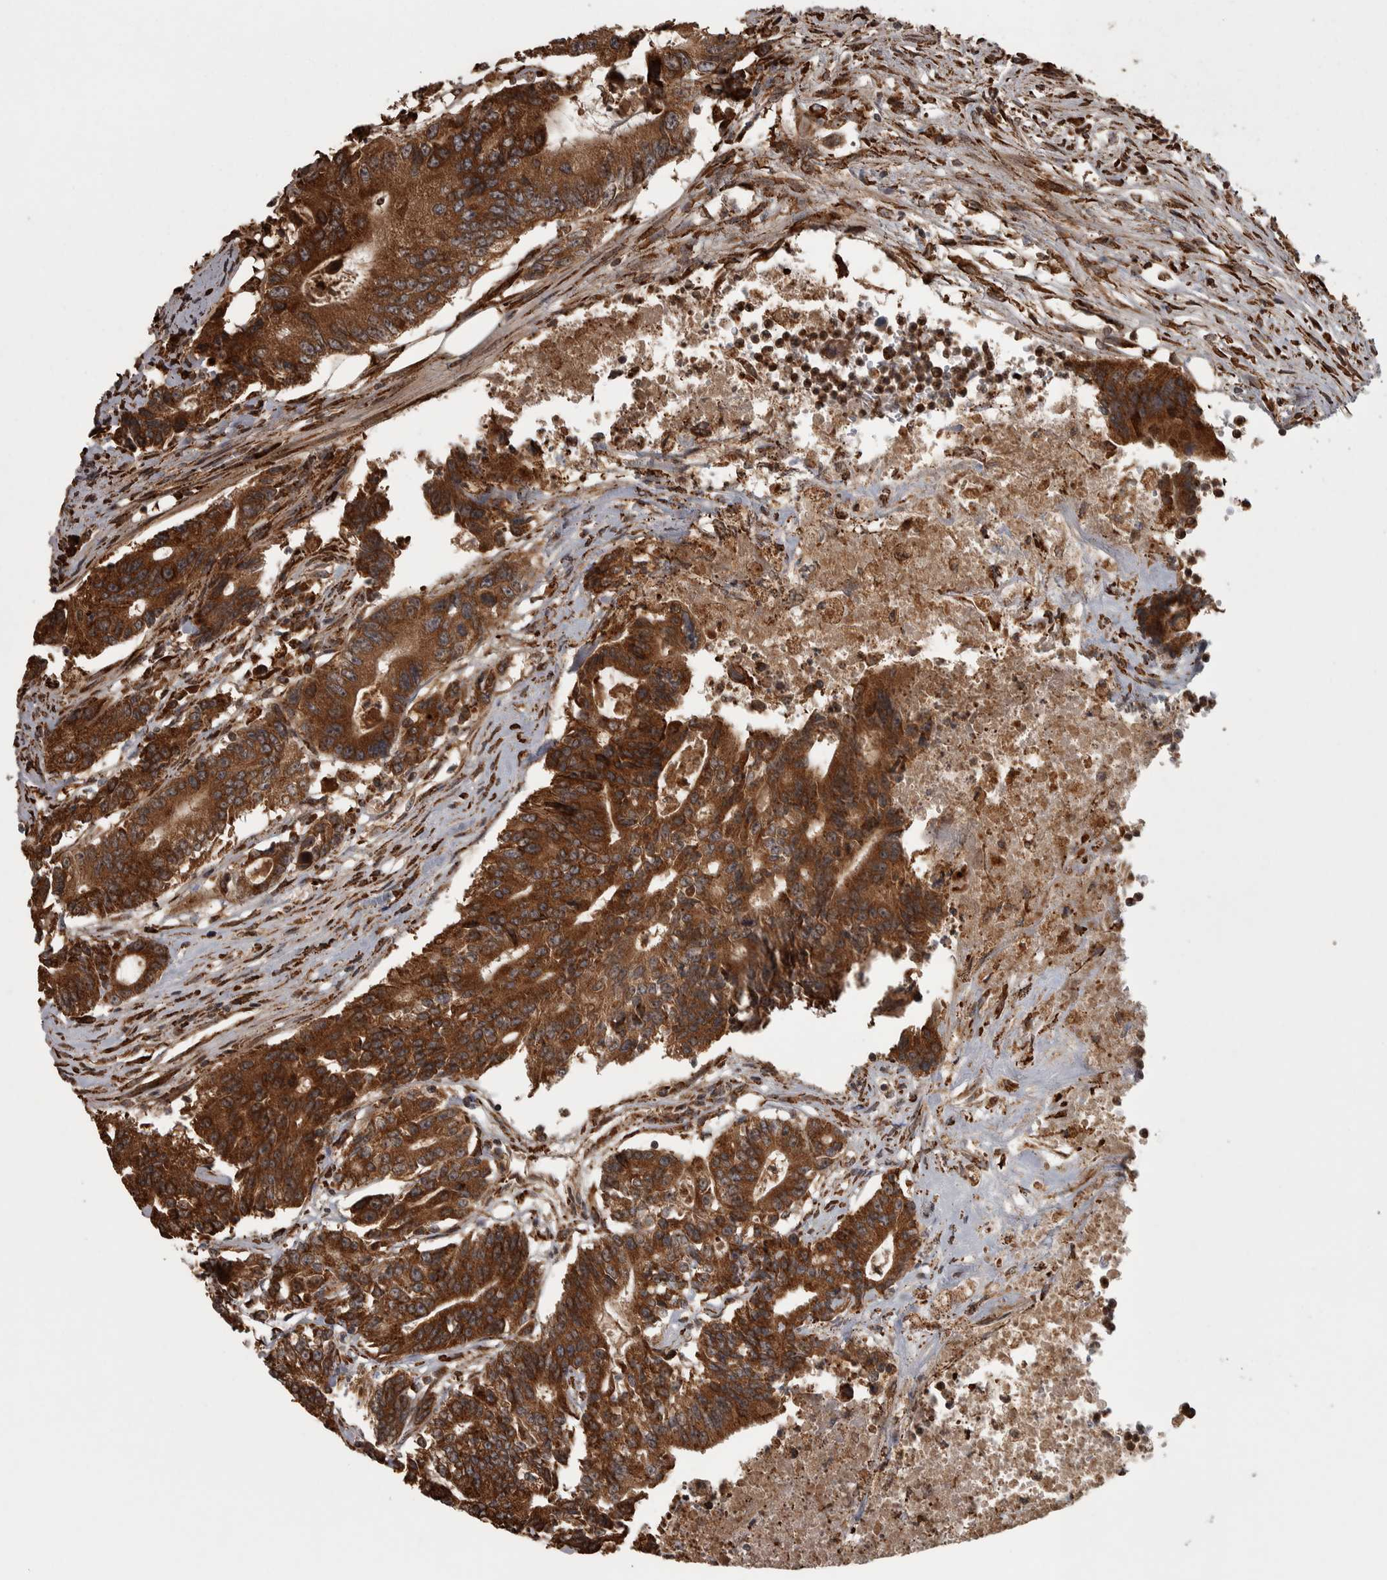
{"staining": {"intensity": "strong", "quantity": ">75%", "location": "cytoplasmic/membranous"}, "tissue": "colorectal cancer", "cell_type": "Tumor cells", "image_type": "cancer", "snomed": [{"axis": "morphology", "description": "Adenocarcinoma, NOS"}, {"axis": "topography", "description": "Colon"}], "caption": "Adenocarcinoma (colorectal) tissue shows strong cytoplasmic/membranous staining in about >75% of tumor cells", "gene": "AGBL3", "patient": {"sex": "female", "age": 77}}